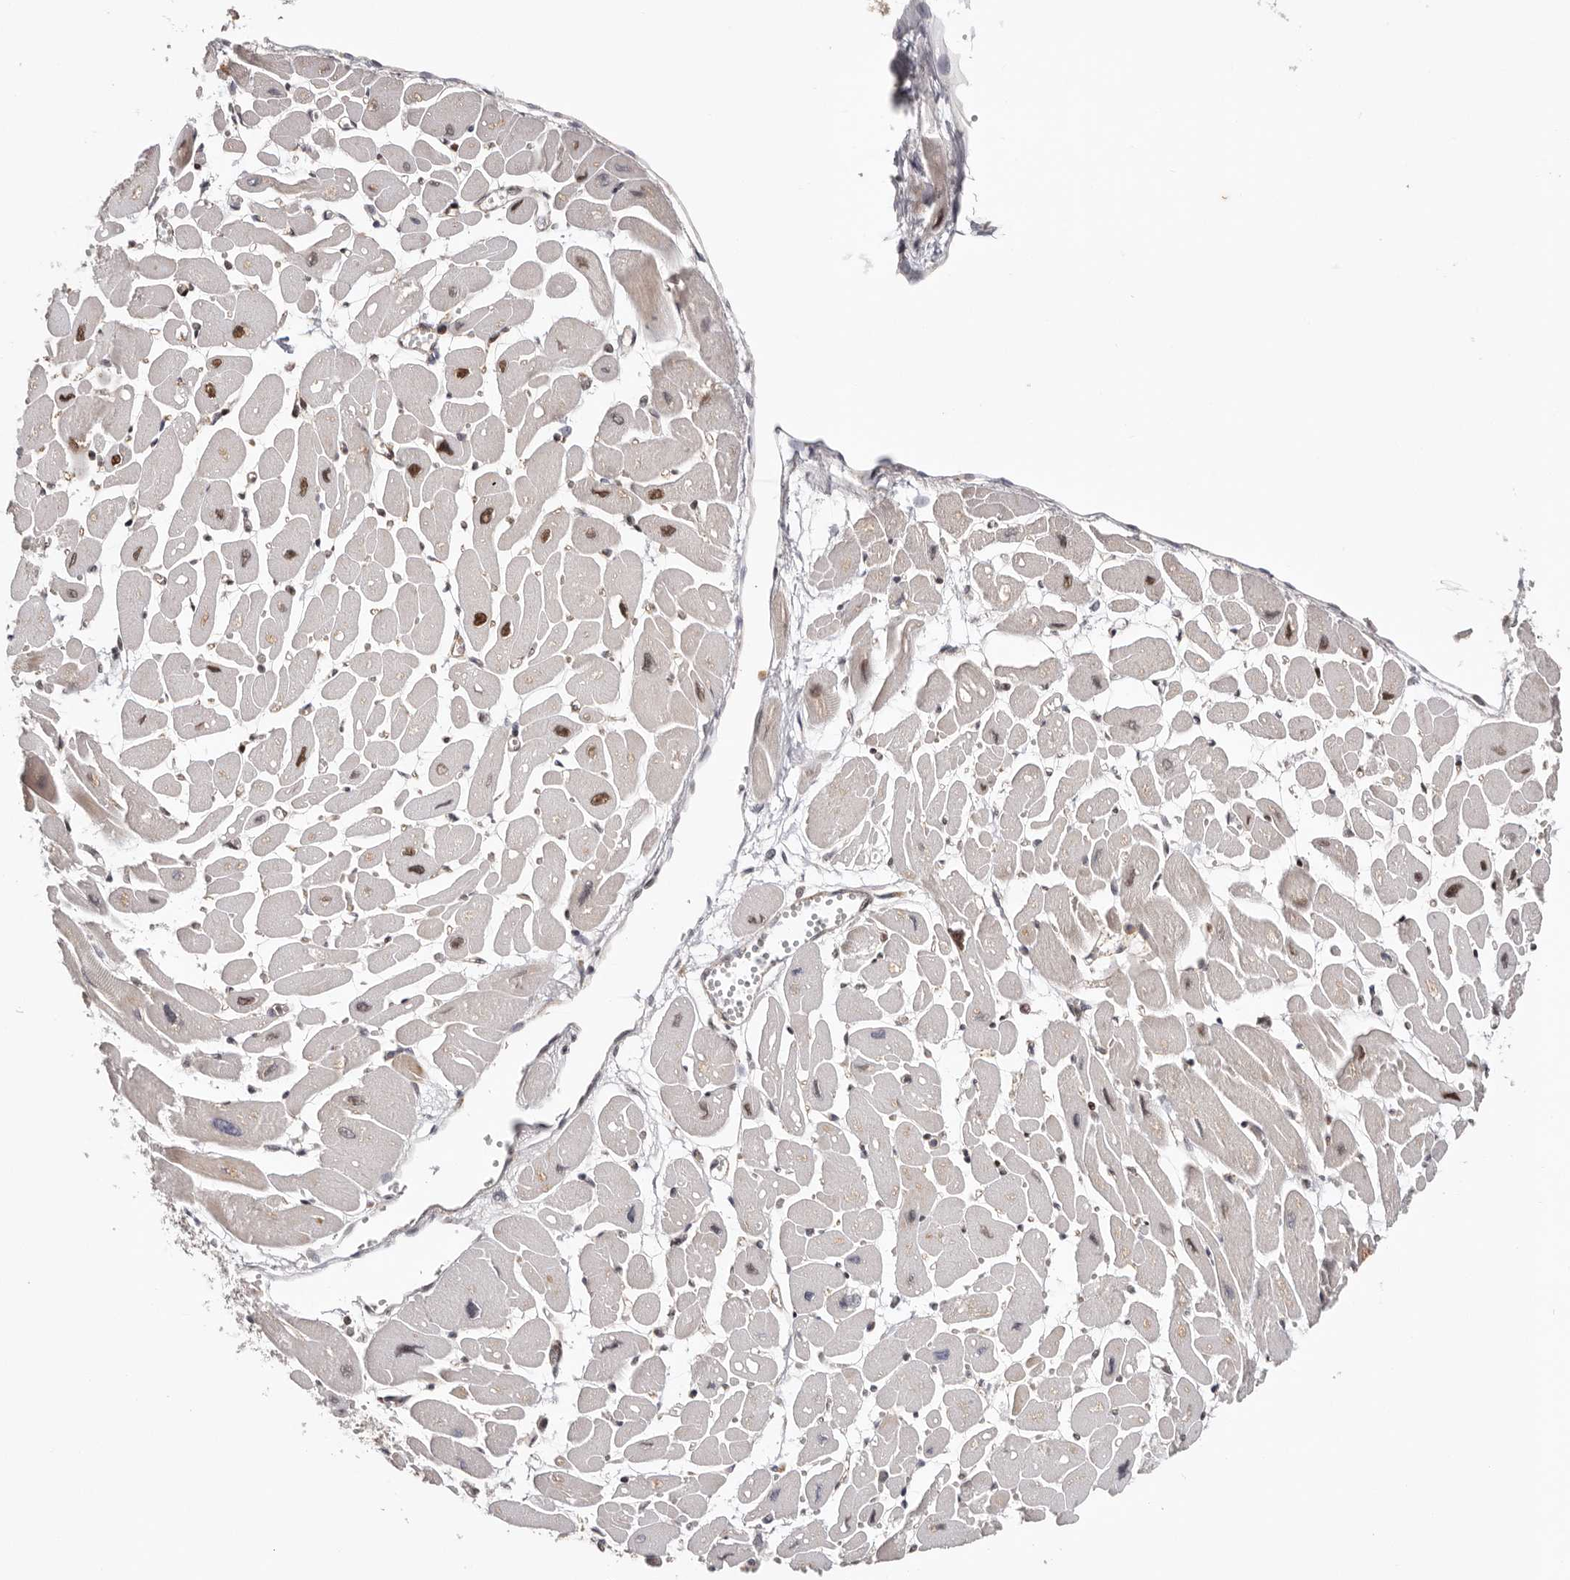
{"staining": {"intensity": "strong", "quantity": "25%-75%", "location": "nuclear"}, "tissue": "heart muscle", "cell_type": "Cardiomyocytes", "image_type": "normal", "snomed": [{"axis": "morphology", "description": "Normal tissue, NOS"}, {"axis": "topography", "description": "Heart"}], "caption": "The immunohistochemical stain highlights strong nuclear expression in cardiomyocytes of benign heart muscle.", "gene": "SMAD7", "patient": {"sex": "female", "age": 54}}